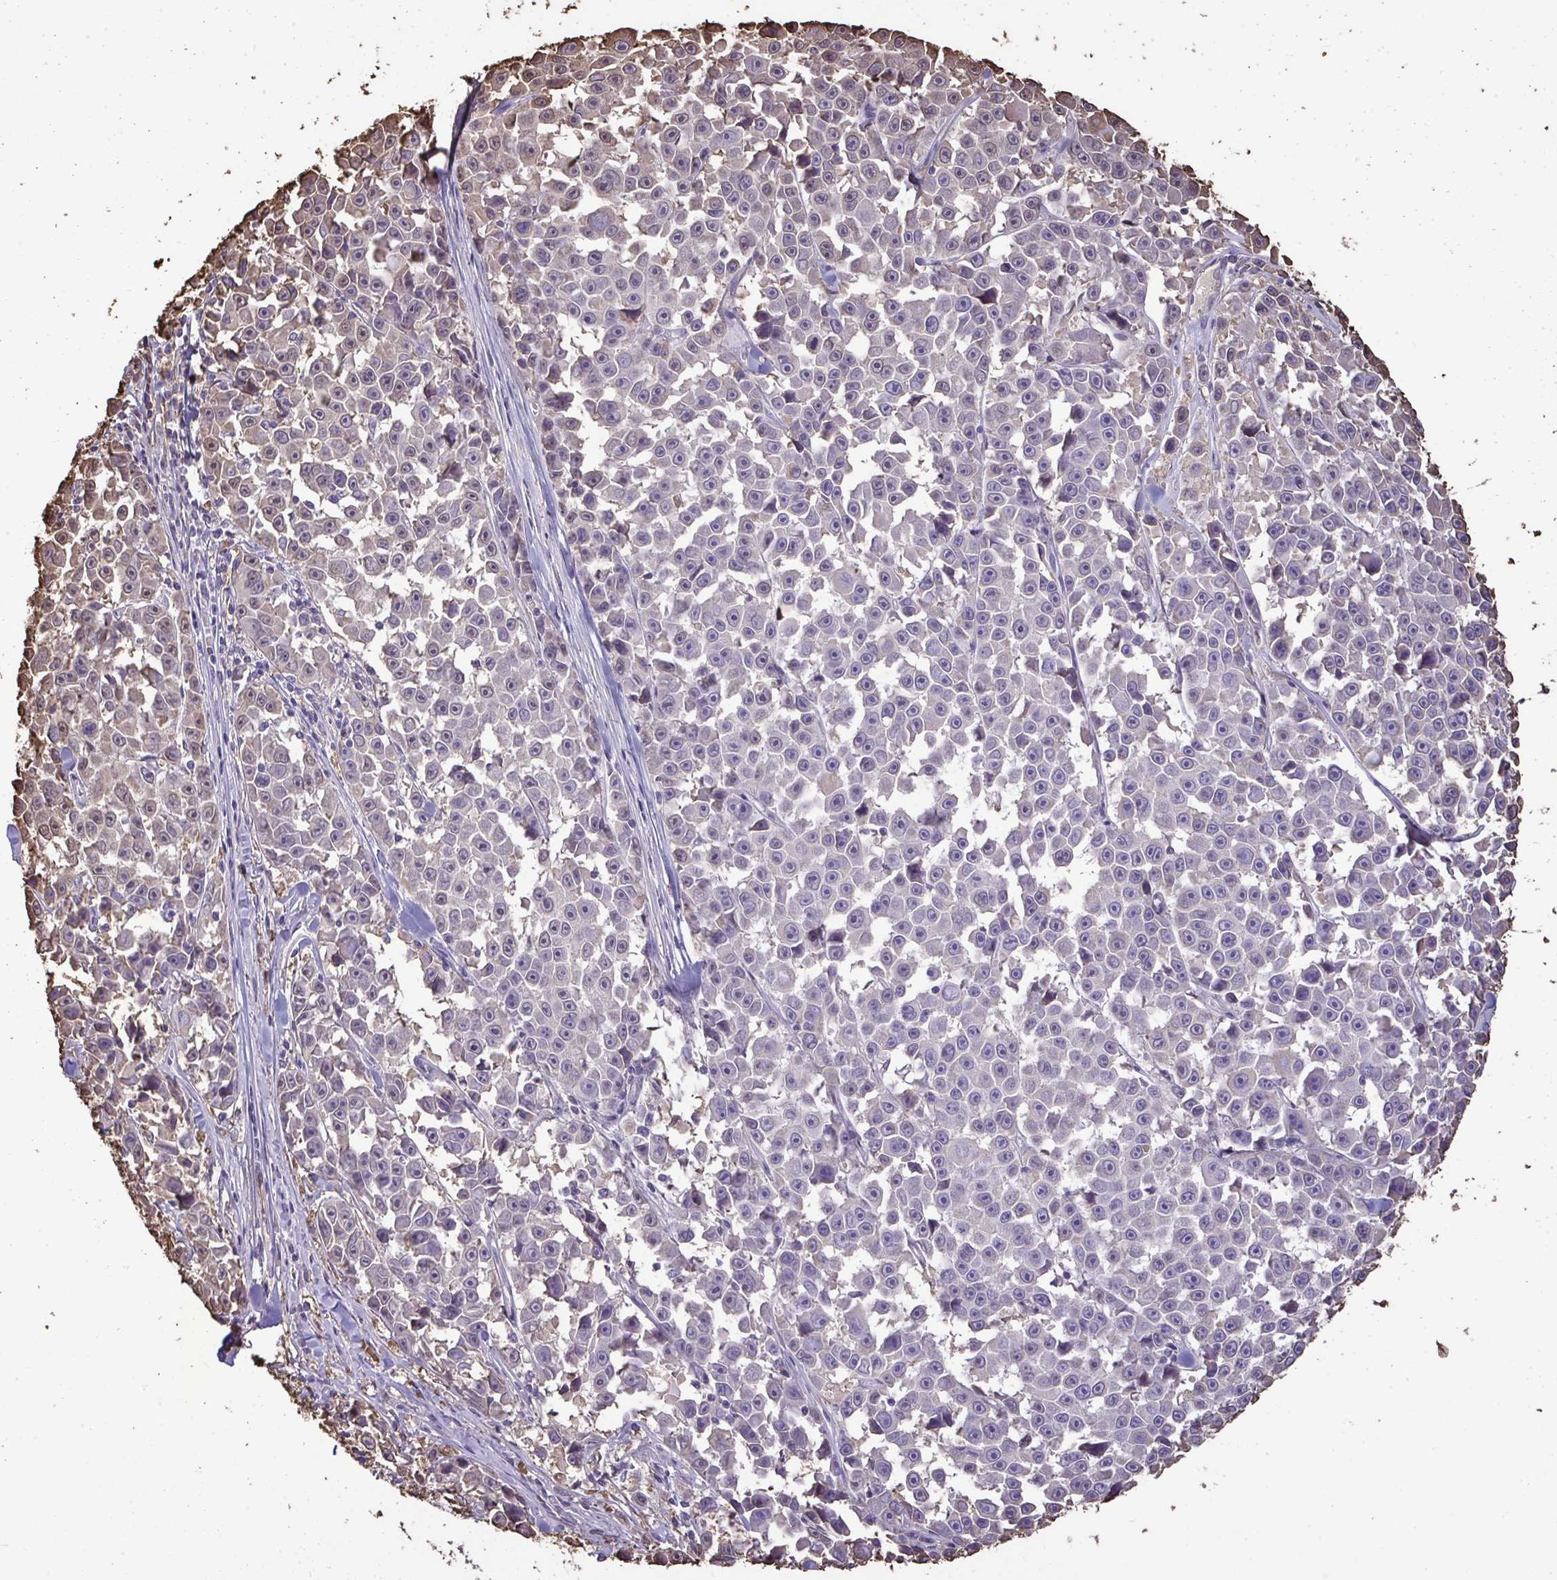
{"staining": {"intensity": "negative", "quantity": "none", "location": "none"}, "tissue": "melanoma", "cell_type": "Tumor cells", "image_type": "cancer", "snomed": [{"axis": "morphology", "description": "Malignant melanoma, NOS"}, {"axis": "topography", "description": "Skin"}], "caption": "Malignant melanoma stained for a protein using immunohistochemistry (IHC) exhibits no staining tumor cells.", "gene": "ANXA5", "patient": {"sex": "female", "age": 66}}